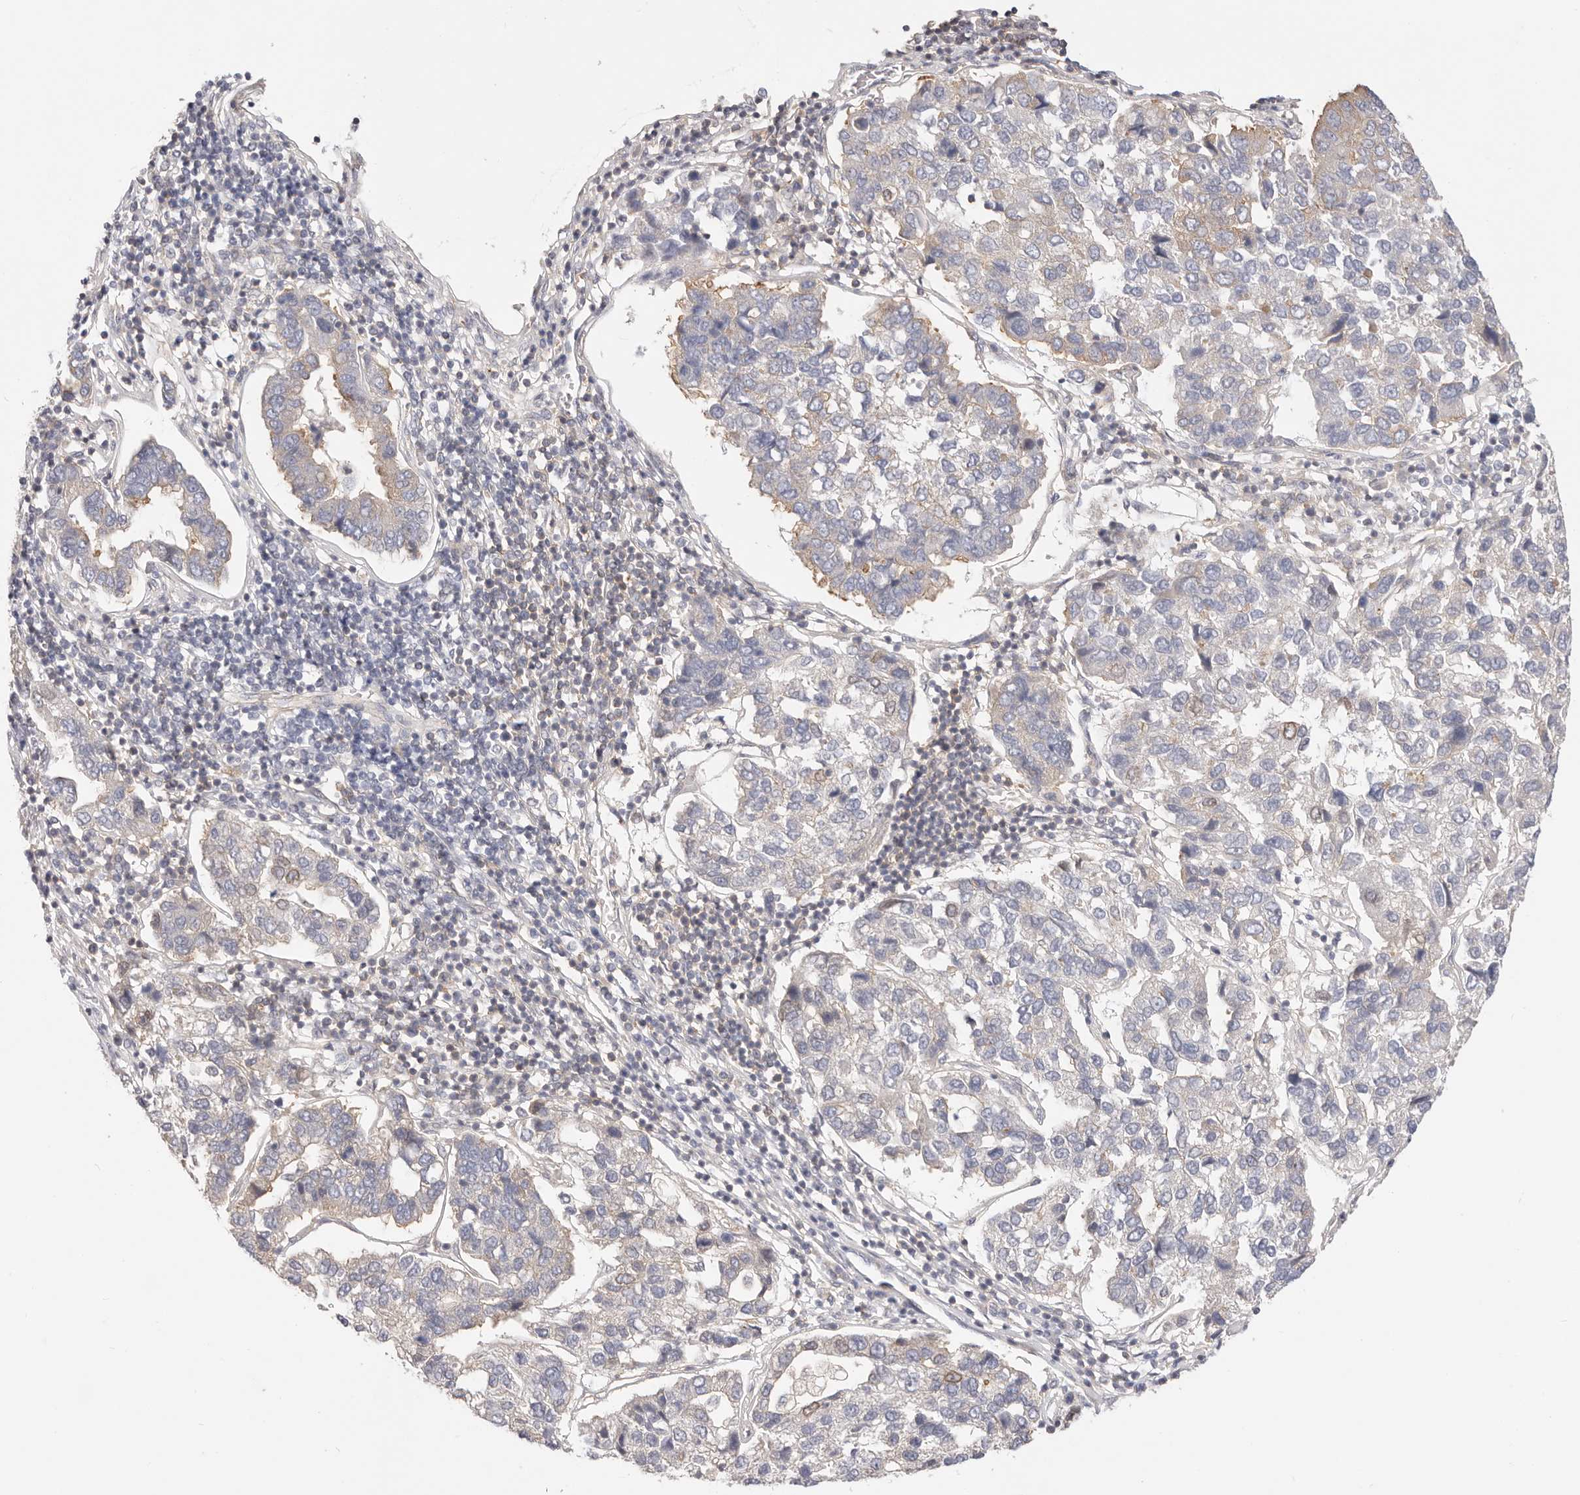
{"staining": {"intensity": "weak", "quantity": "<25%", "location": "cytoplasmic/membranous,nuclear"}, "tissue": "pancreatic cancer", "cell_type": "Tumor cells", "image_type": "cancer", "snomed": [{"axis": "morphology", "description": "Adenocarcinoma, NOS"}, {"axis": "topography", "description": "Pancreas"}], "caption": "A micrograph of pancreatic adenocarcinoma stained for a protein shows no brown staining in tumor cells.", "gene": "KCMF1", "patient": {"sex": "female", "age": 61}}